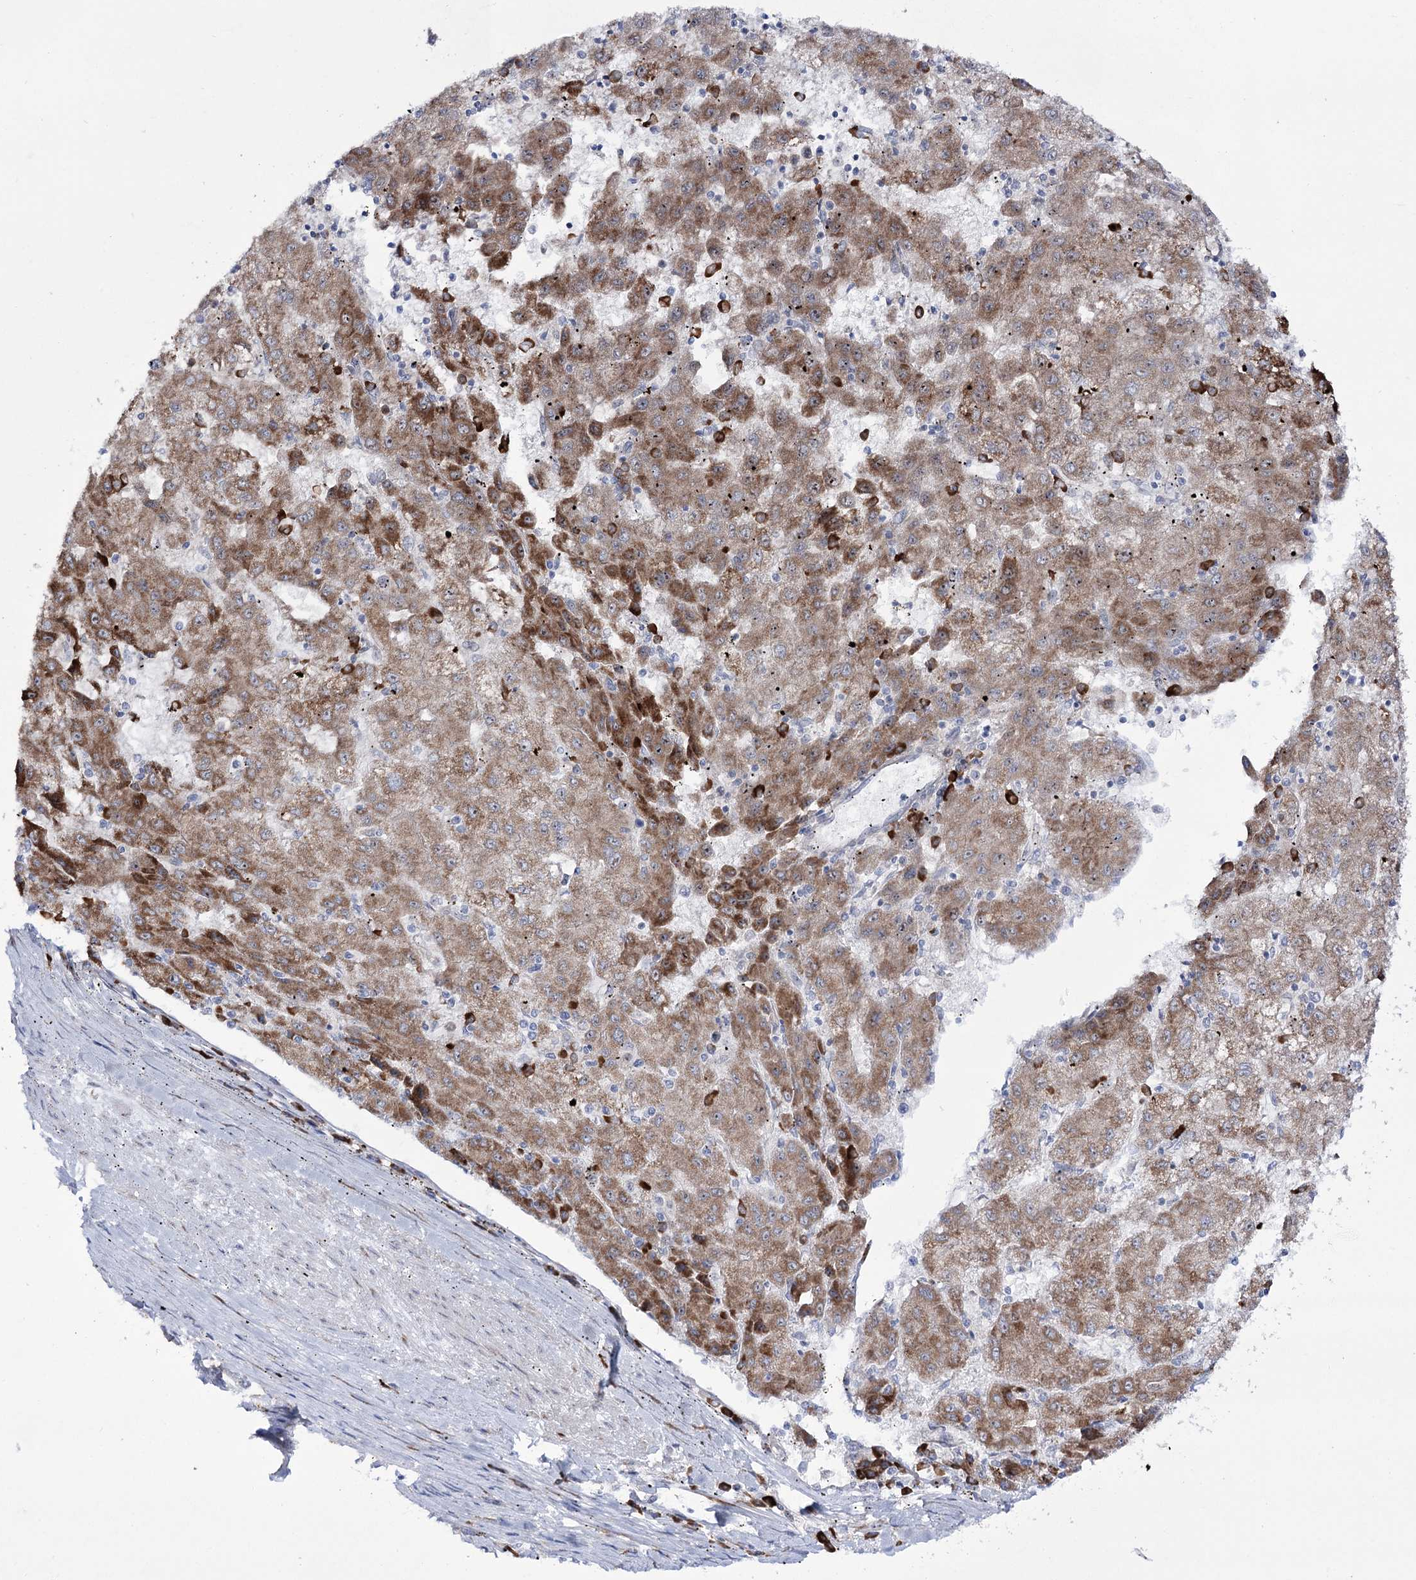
{"staining": {"intensity": "moderate", "quantity": ">75%", "location": "cytoplasmic/membranous"}, "tissue": "liver cancer", "cell_type": "Tumor cells", "image_type": "cancer", "snomed": [{"axis": "morphology", "description": "Carcinoma, Hepatocellular, NOS"}, {"axis": "topography", "description": "Liver"}], "caption": "There is medium levels of moderate cytoplasmic/membranous staining in tumor cells of hepatocellular carcinoma (liver), as demonstrated by immunohistochemical staining (brown color).", "gene": "METTL5", "patient": {"sex": "male", "age": 72}}